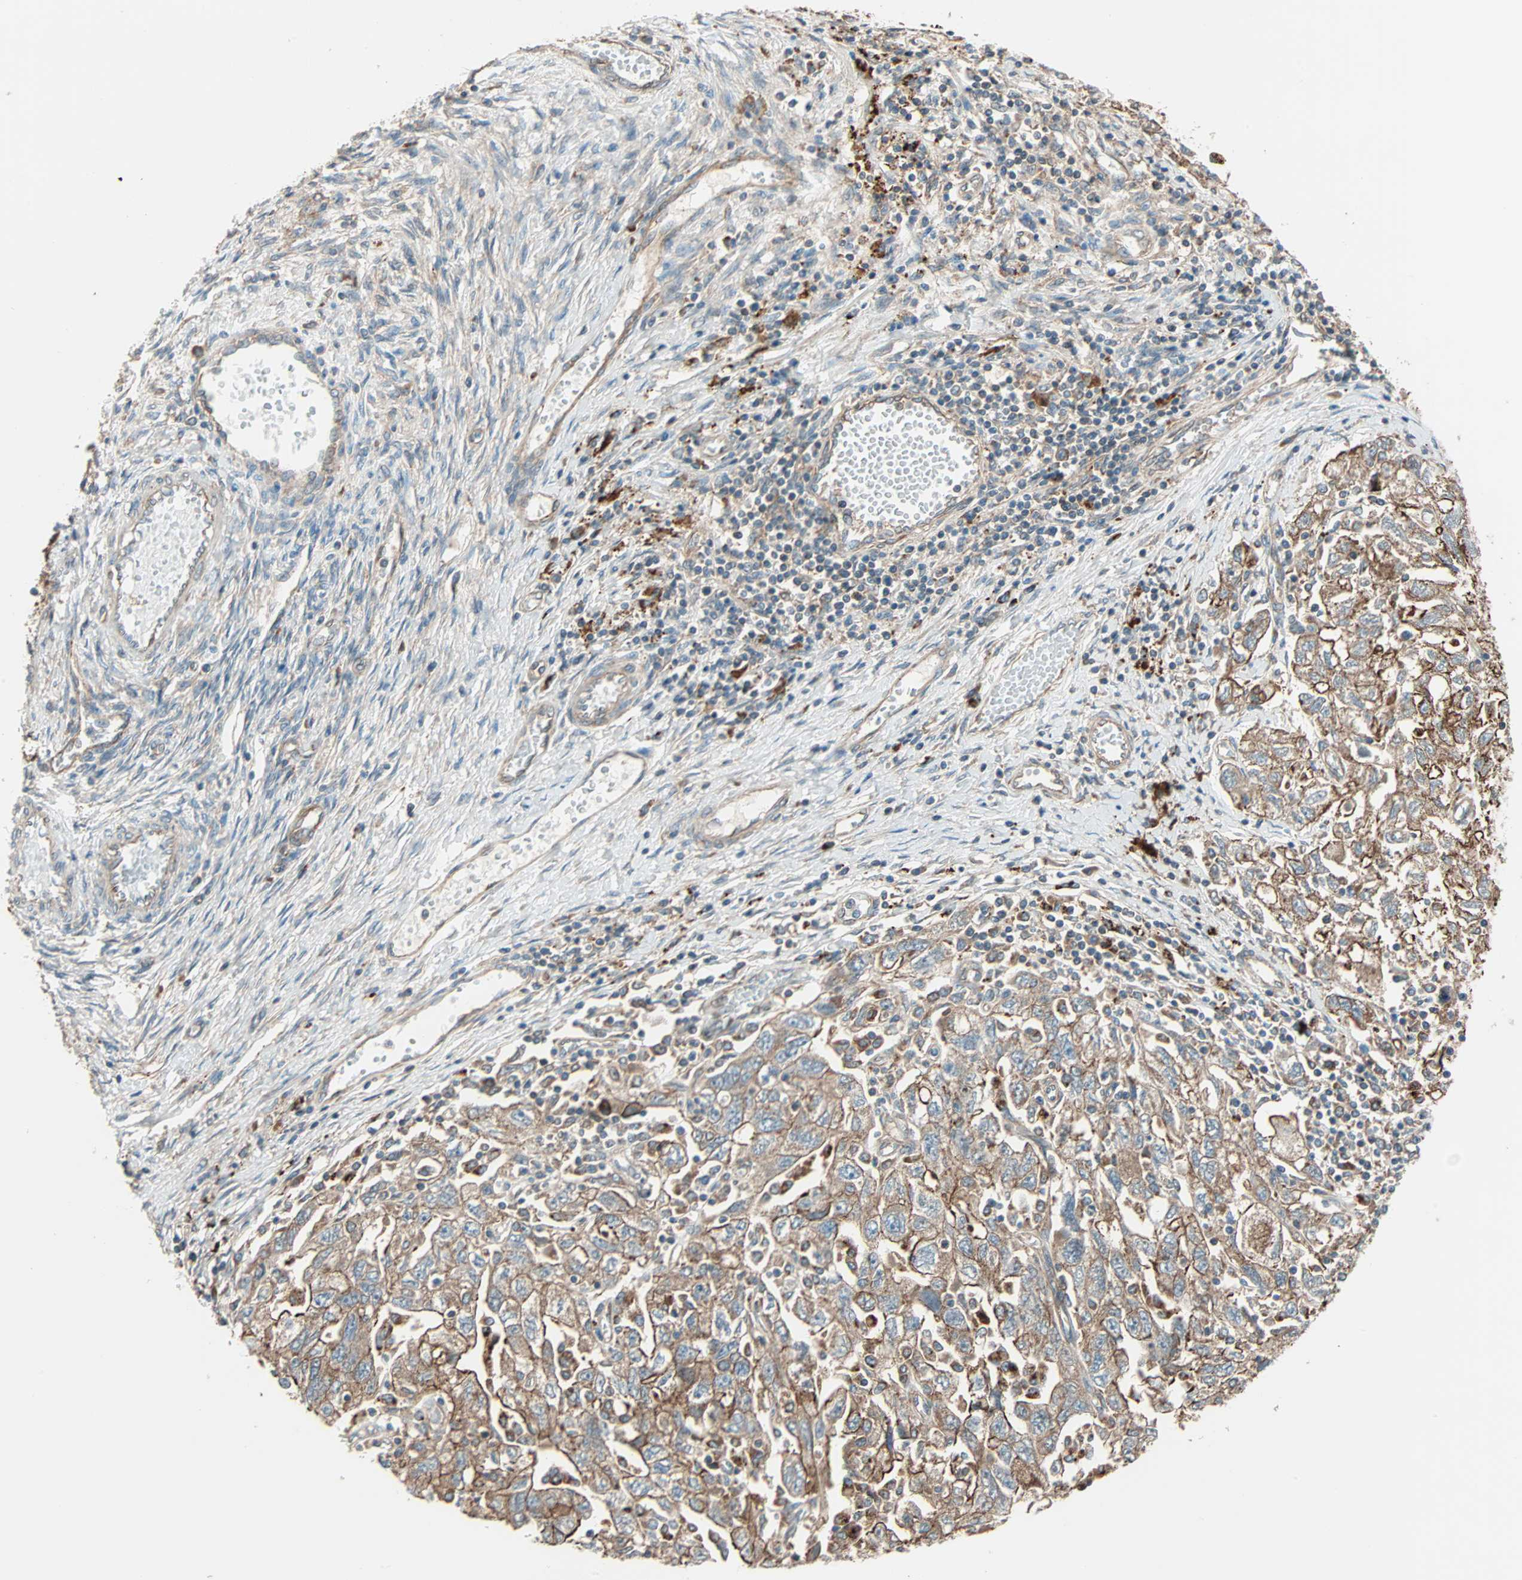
{"staining": {"intensity": "moderate", "quantity": ">75%", "location": "cytoplasmic/membranous"}, "tissue": "ovarian cancer", "cell_type": "Tumor cells", "image_type": "cancer", "snomed": [{"axis": "morphology", "description": "Carcinoma, NOS"}, {"axis": "morphology", "description": "Cystadenocarcinoma, serous, NOS"}, {"axis": "topography", "description": "Ovary"}], "caption": "Protein positivity by immunohistochemistry exhibits moderate cytoplasmic/membranous positivity in about >75% of tumor cells in ovarian cancer (carcinoma). The staining was performed using DAB (3,3'-diaminobenzidine), with brown indicating positive protein expression. Nuclei are stained blue with hematoxylin.", "gene": "PHYH", "patient": {"sex": "female", "age": 69}}